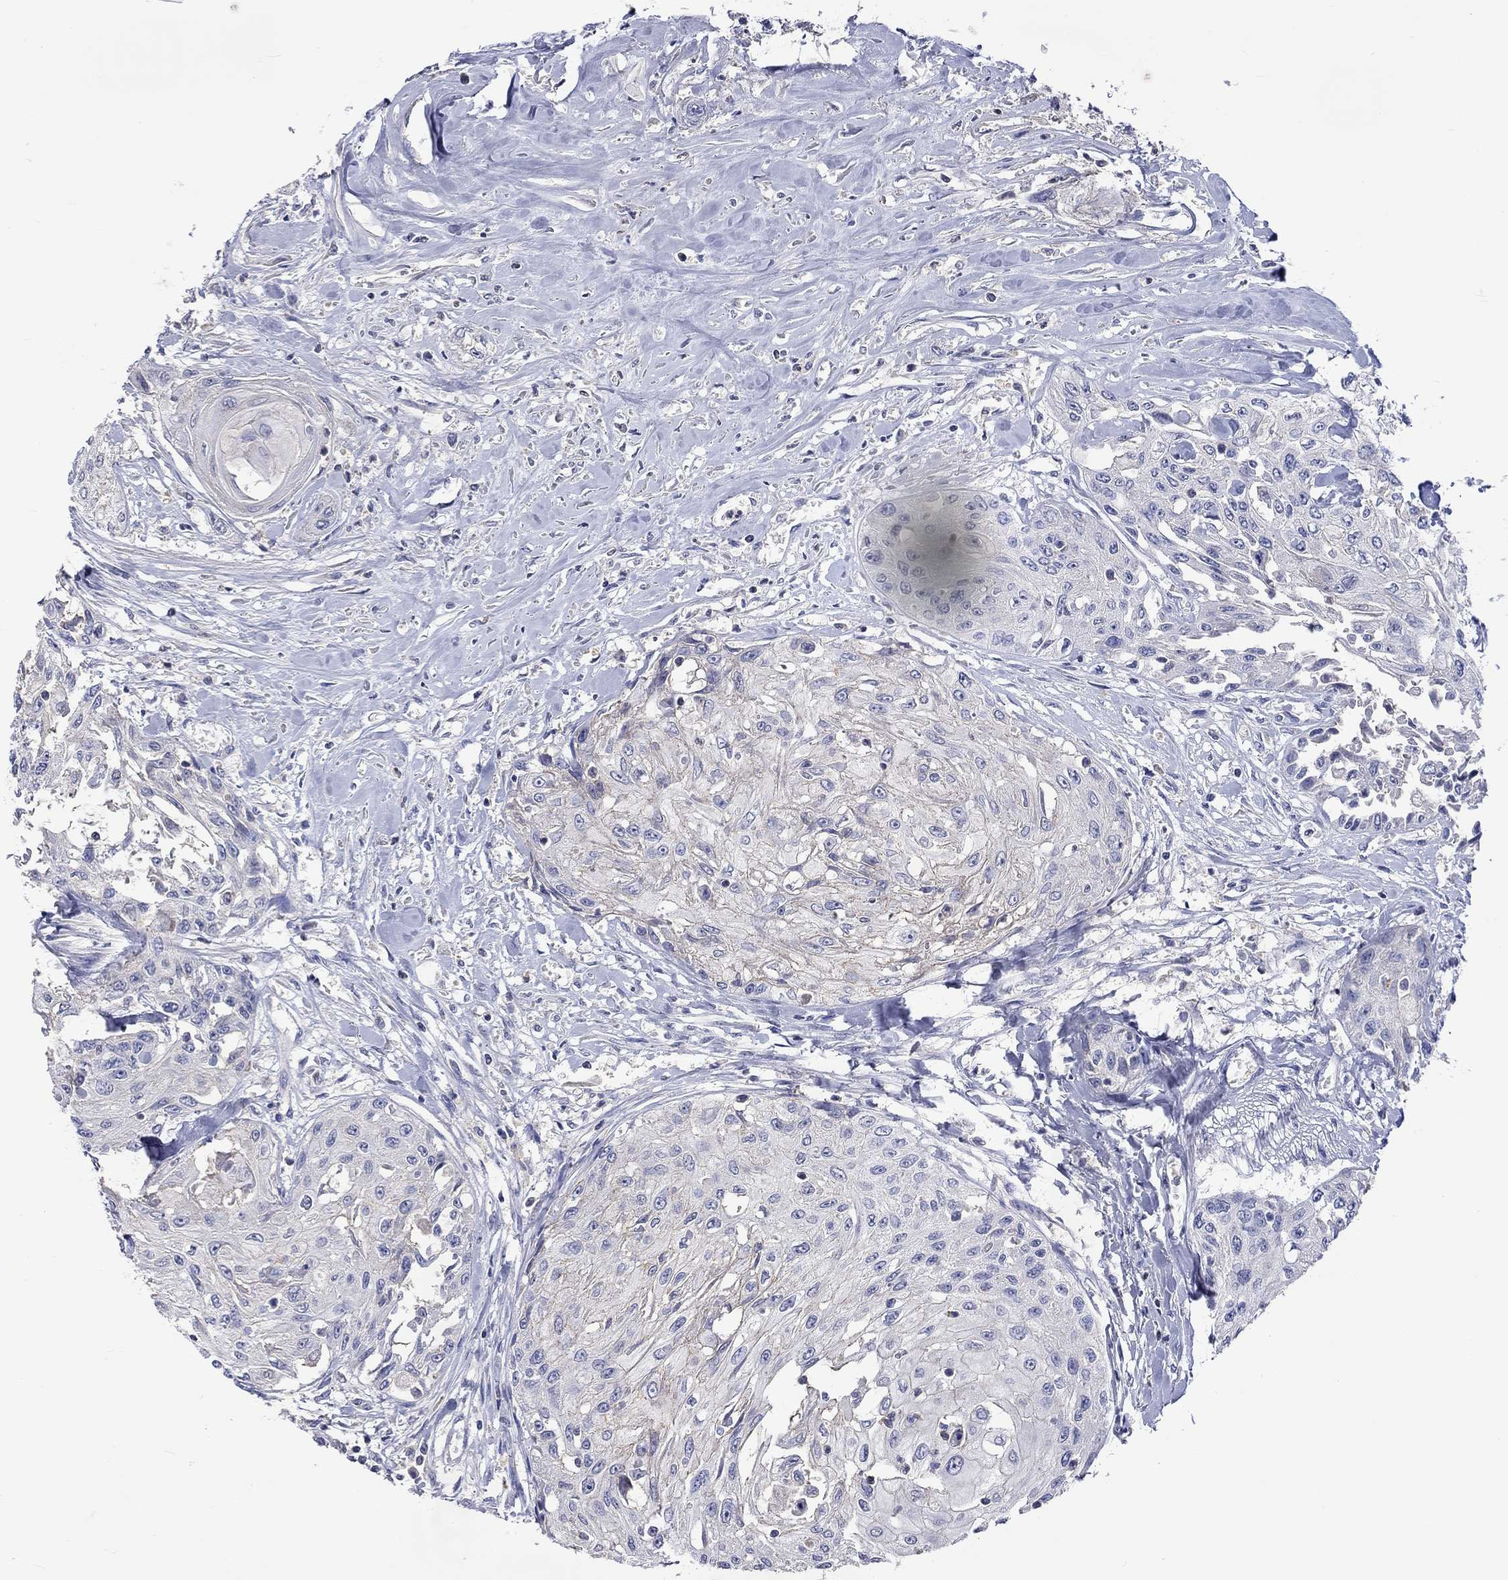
{"staining": {"intensity": "negative", "quantity": "none", "location": "none"}, "tissue": "head and neck cancer", "cell_type": "Tumor cells", "image_type": "cancer", "snomed": [{"axis": "morphology", "description": "Normal tissue, NOS"}, {"axis": "morphology", "description": "Squamous cell carcinoma, NOS"}, {"axis": "topography", "description": "Oral tissue"}, {"axis": "topography", "description": "Peripheral nerve tissue"}, {"axis": "topography", "description": "Head-Neck"}], "caption": "The IHC micrograph has no significant positivity in tumor cells of squamous cell carcinoma (head and neck) tissue.", "gene": "LRFN4", "patient": {"sex": "female", "age": 59}}